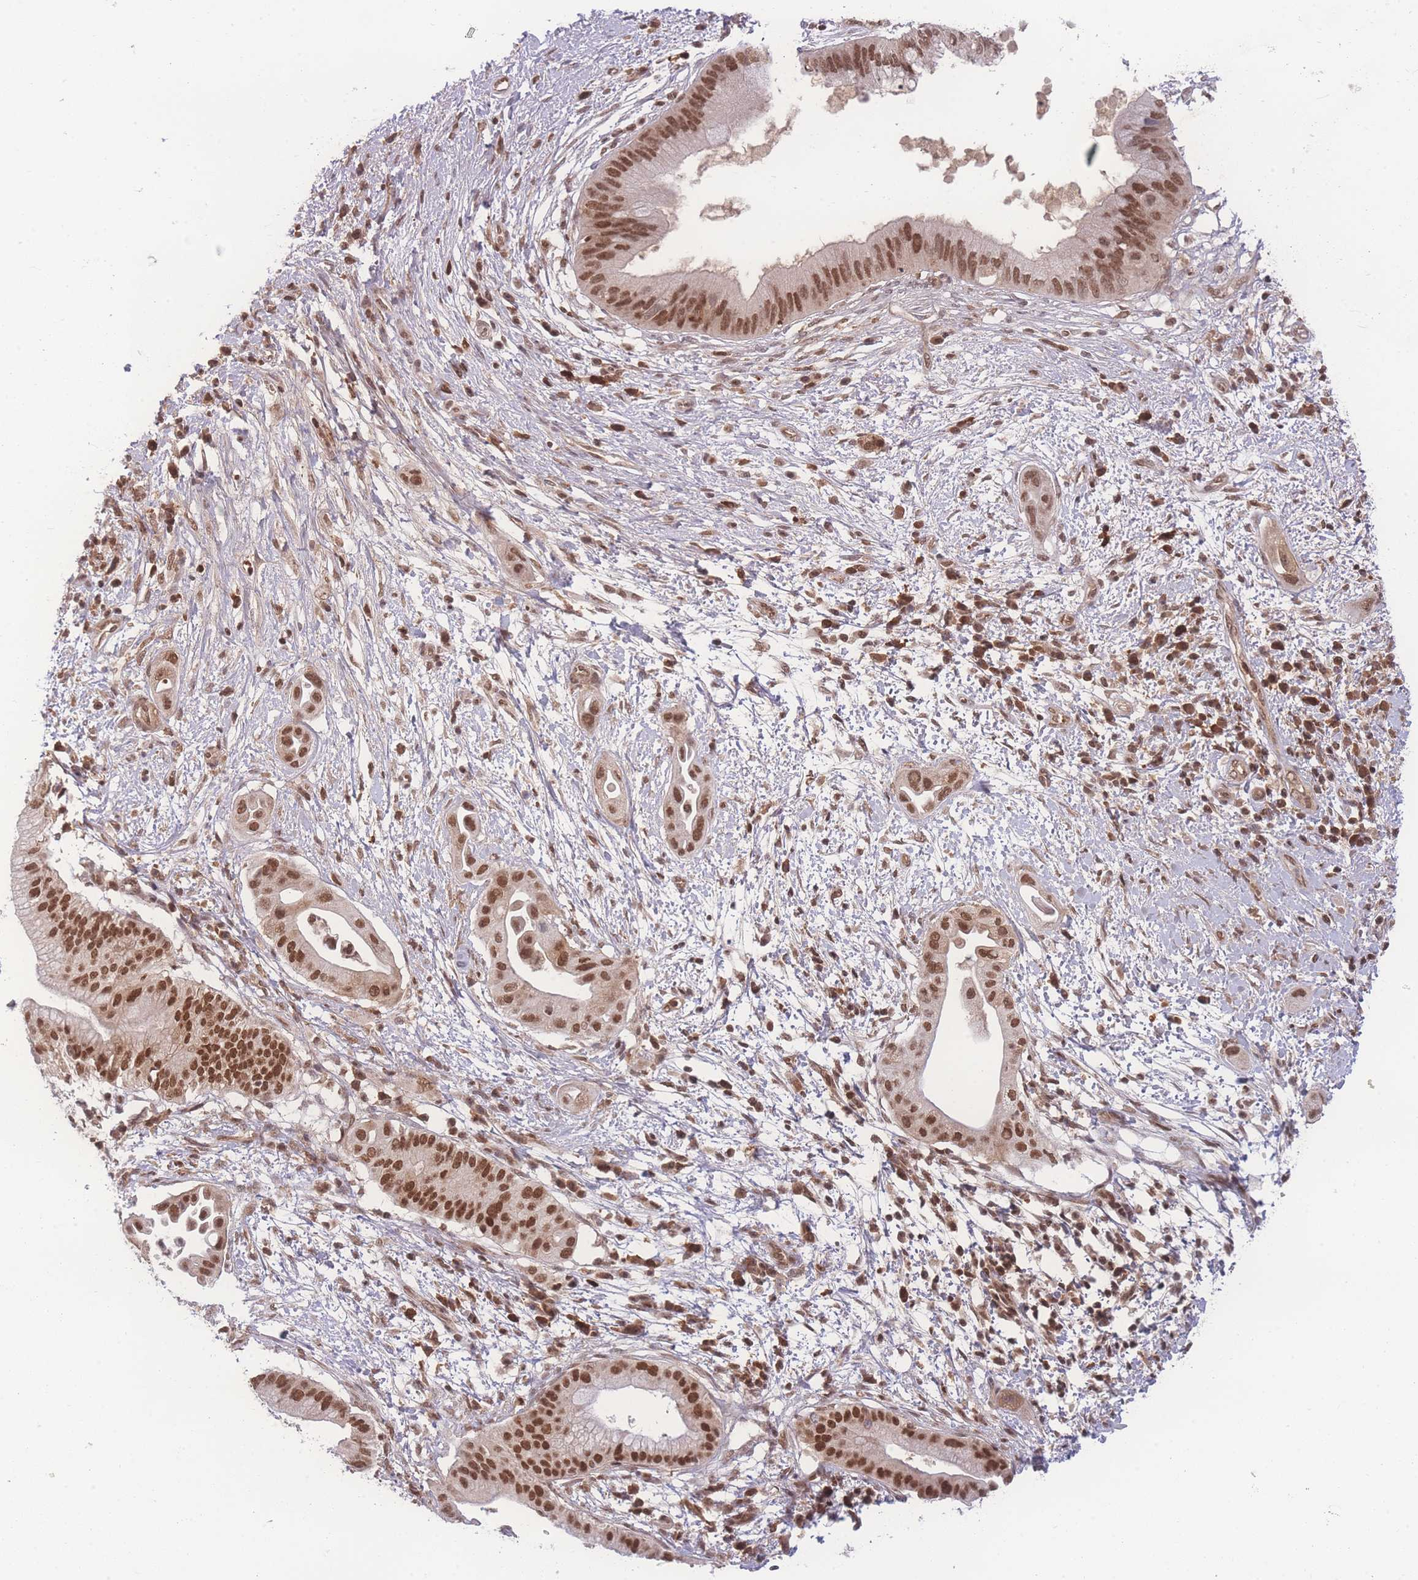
{"staining": {"intensity": "strong", "quantity": ">75%", "location": "nuclear"}, "tissue": "pancreatic cancer", "cell_type": "Tumor cells", "image_type": "cancer", "snomed": [{"axis": "morphology", "description": "Adenocarcinoma, NOS"}, {"axis": "topography", "description": "Pancreas"}], "caption": "Tumor cells display high levels of strong nuclear expression in approximately >75% of cells in human pancreatic cancer.", "gene": "RAVER1", "patient": {"sex": "male", "age": 68}}